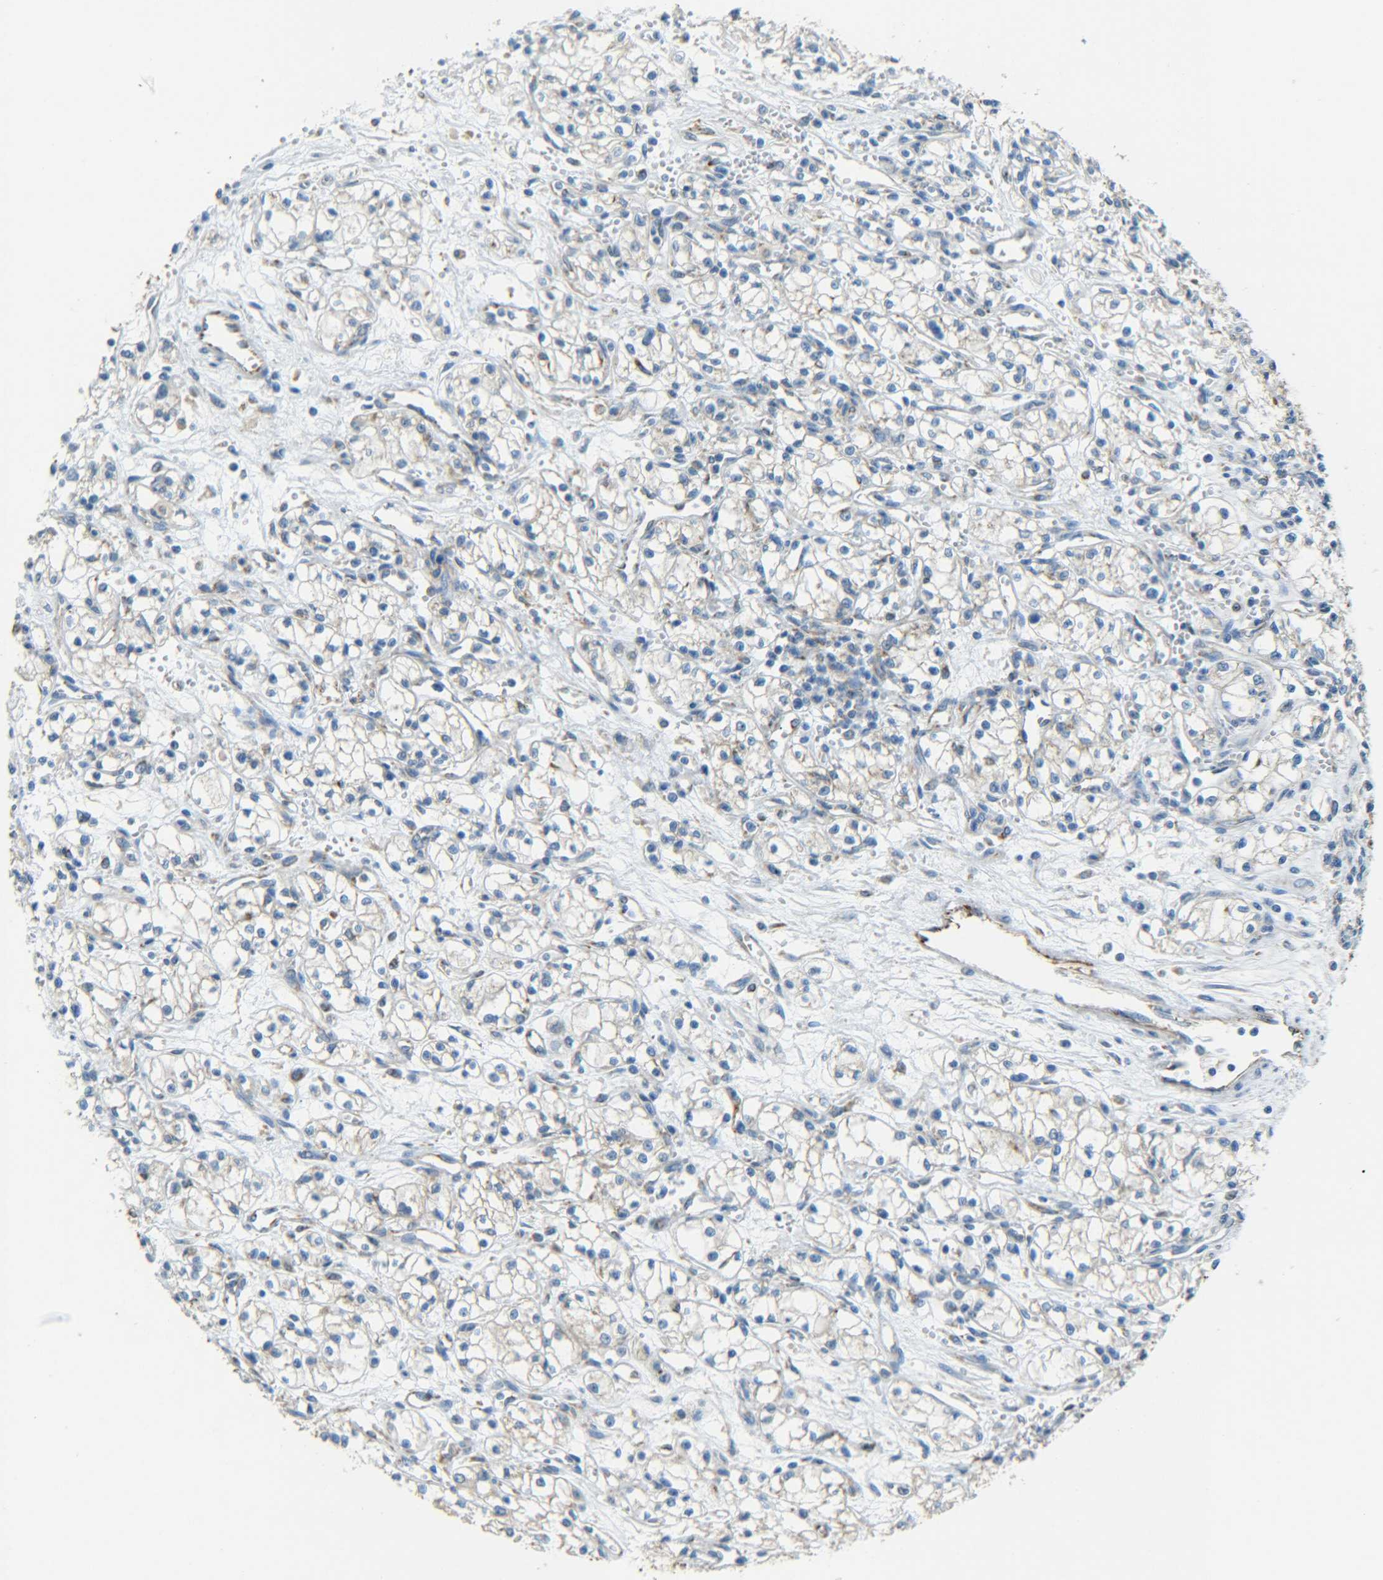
{"staining": {"intensity": "negative", "quantity": "none", "location": "none"}, "tissue": "renal cancer", "cell_type": "Tumor cells", "image_type": "cancer", "snomed": [{"axis": "morphology", "description": "Normal tissue, NOS"}, {"axis": "morphology", "description": "Adenocarcinoma, NOS"}, {"axis": "topography", "description": "Kidney"}], "caption": "Photomicrograph shows no protein positivity in tumor cells of renal adenocarcinoma tissue.", "gene": "CYB5R1", "patient": {"sex": "male", "age": 59}}